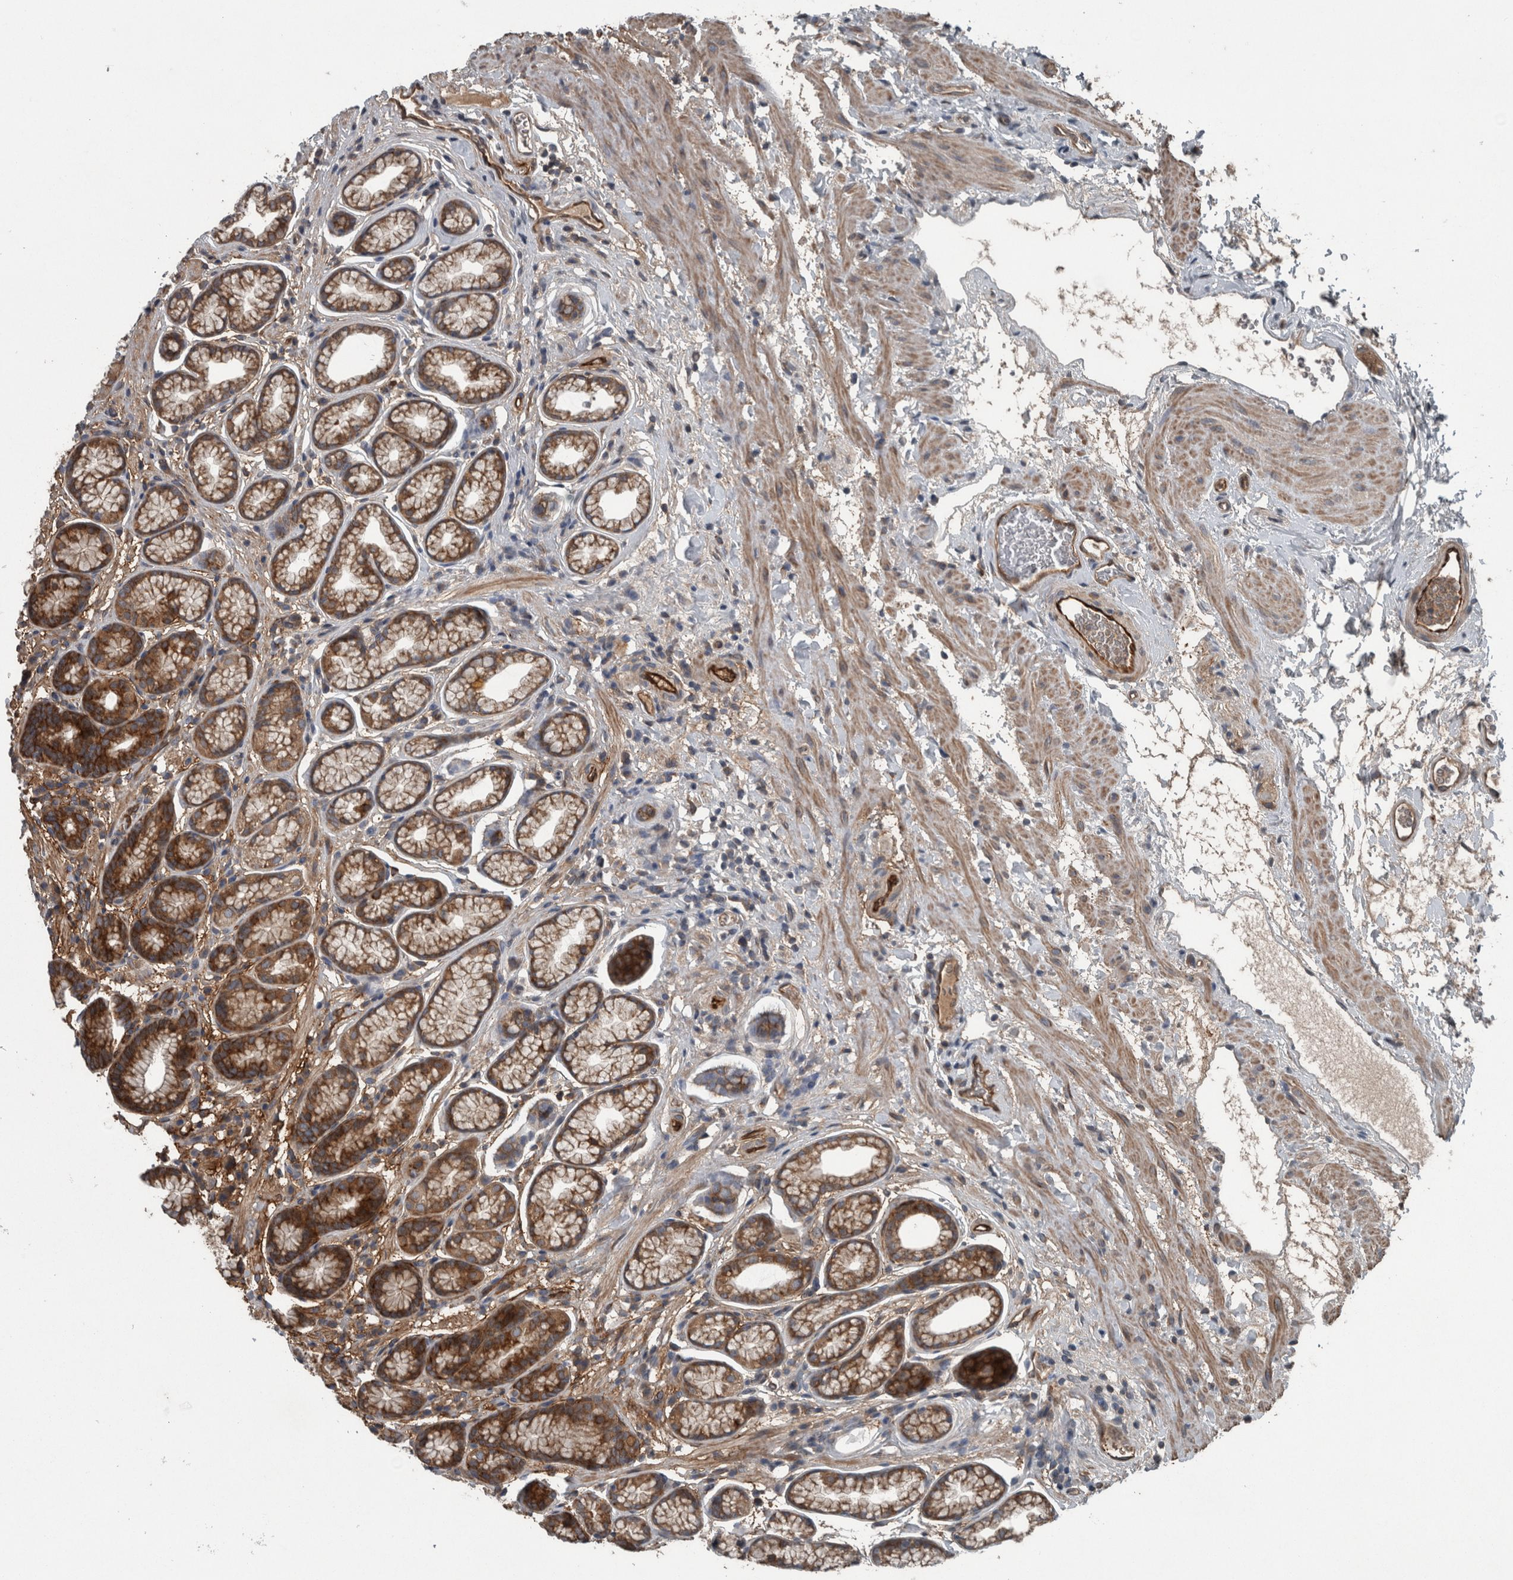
{"staining": {"intensity": "strong", "quantity": "25%-75%", "location": "cytoplasmic/membranous"}, "tissue": "stomach", "cell_type": "Glandular cells", "image_type": "normal", "snomed": [{"axis": "morphology", "description": "Normal tissue, NOS"}, {"axis": "topography", "description": "Stomach"}], "caption": "Immunohistochemical staining of normal stomach reveals 25%-75% levels of strong cytoplasmic/membranous protein staining in about 25%-75% of glandular cells. (DAB = brown stain, brightfield microscopy at high magnification).", "gene": "EXOC8", "patient": {"sex": "male", "age": 42}}